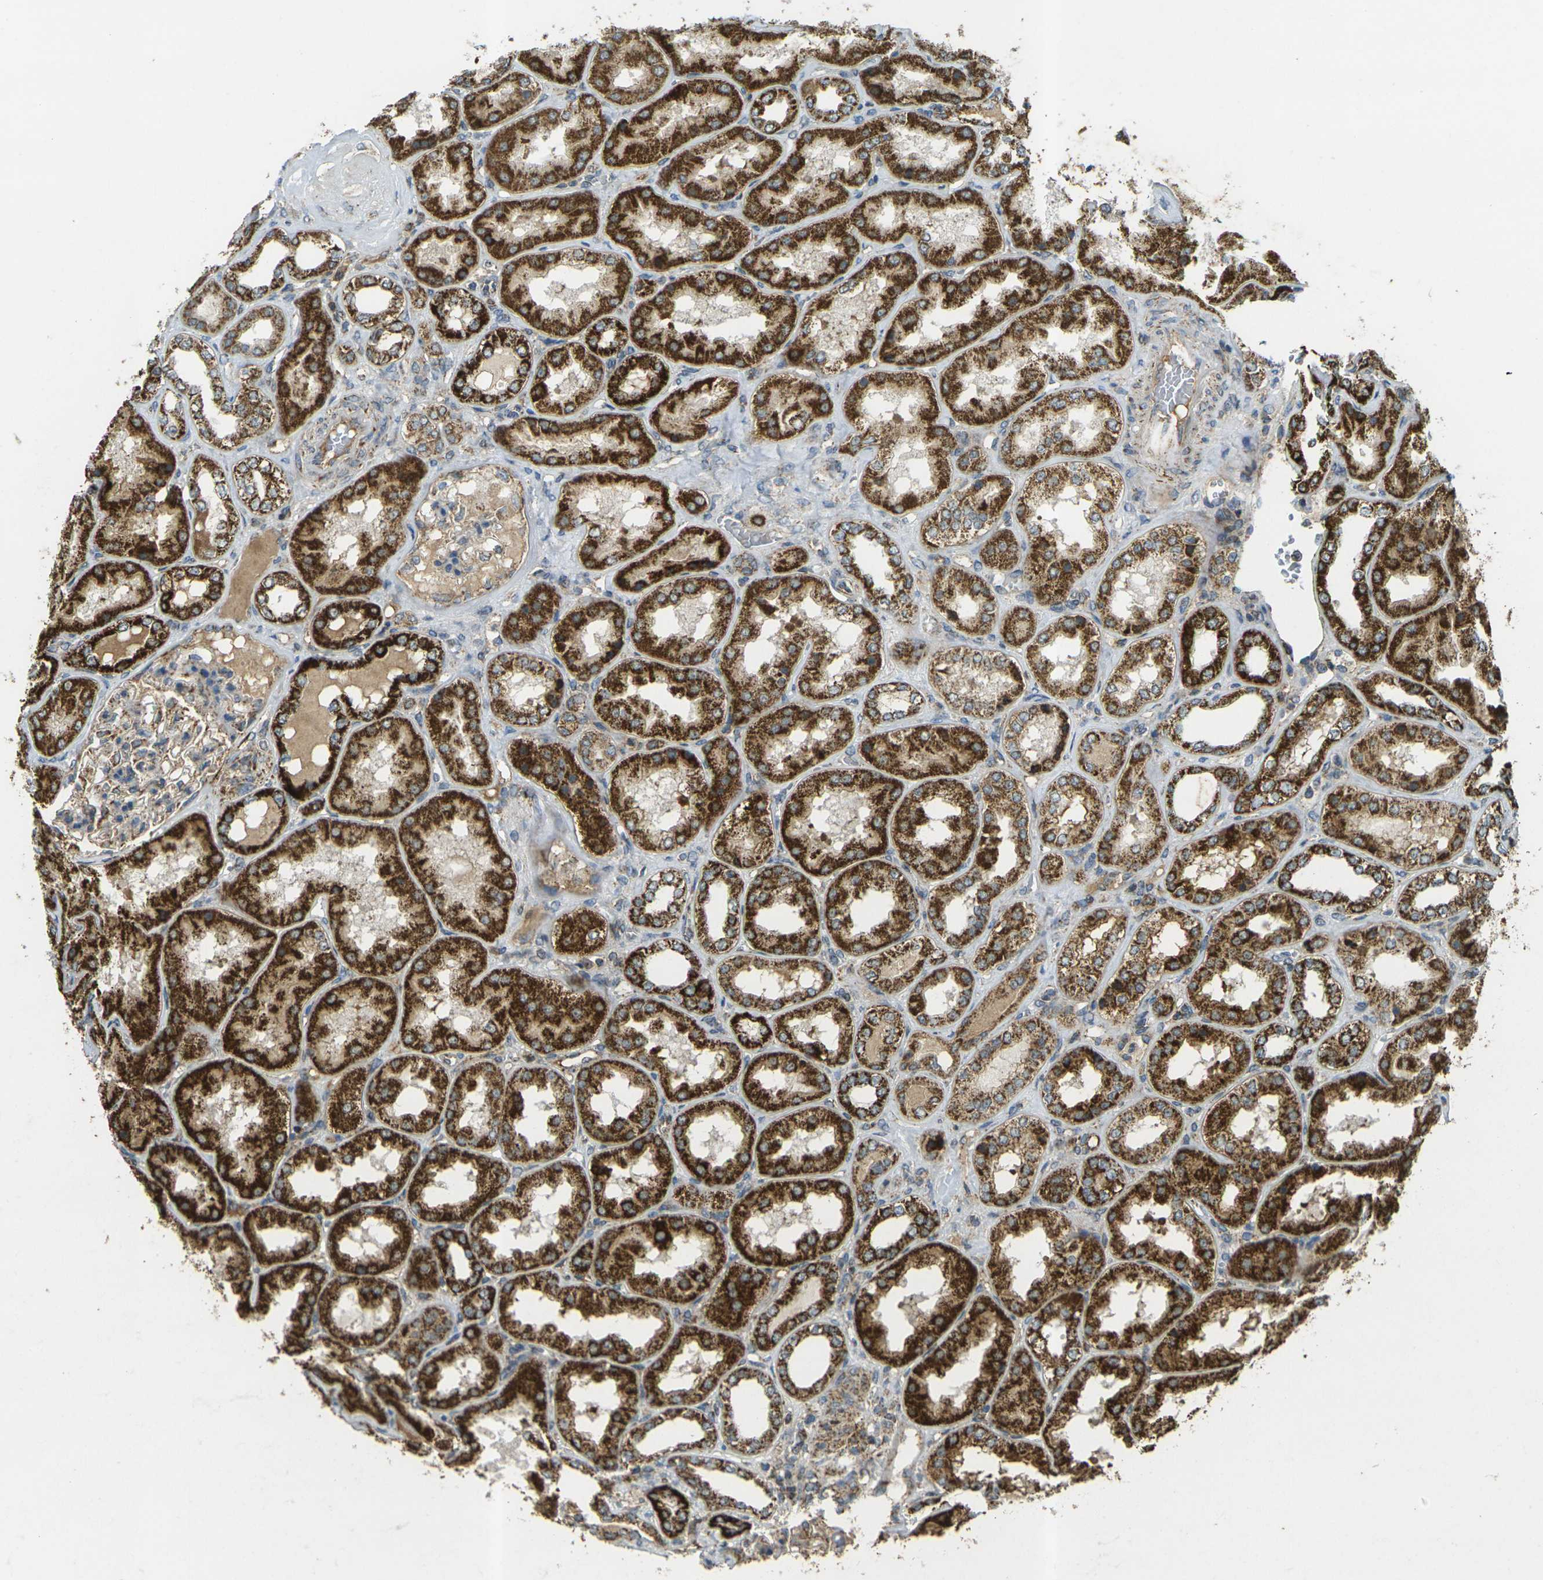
{"staining": {"intensity": "moderate", "quantity": ">75%", "location": "cytoplasmic/membranous"}, "tissue": "kidney", "cell_type": "Cells in glomeruli", "image_type": "normal", "snomed": [{"axis": "morphology", "description": "Normal tissue, NOS"}, {"axis": "topography", "description": "Kidney"}], "caption": "Brown immunohistochemical staining in benign kidney reveals moderate cytoplasmic/membranous positivity in about >75% of cells in glomeruli. The staining was performed using DAB (3,3'-diaminobenzidine) to visualize the protein expression in brown, while the nuclei were stained in blue with hematoxylin (Magnification: 20x).", "gene": "IGF1R", "patient": {"sex": "female", "age": 56}}